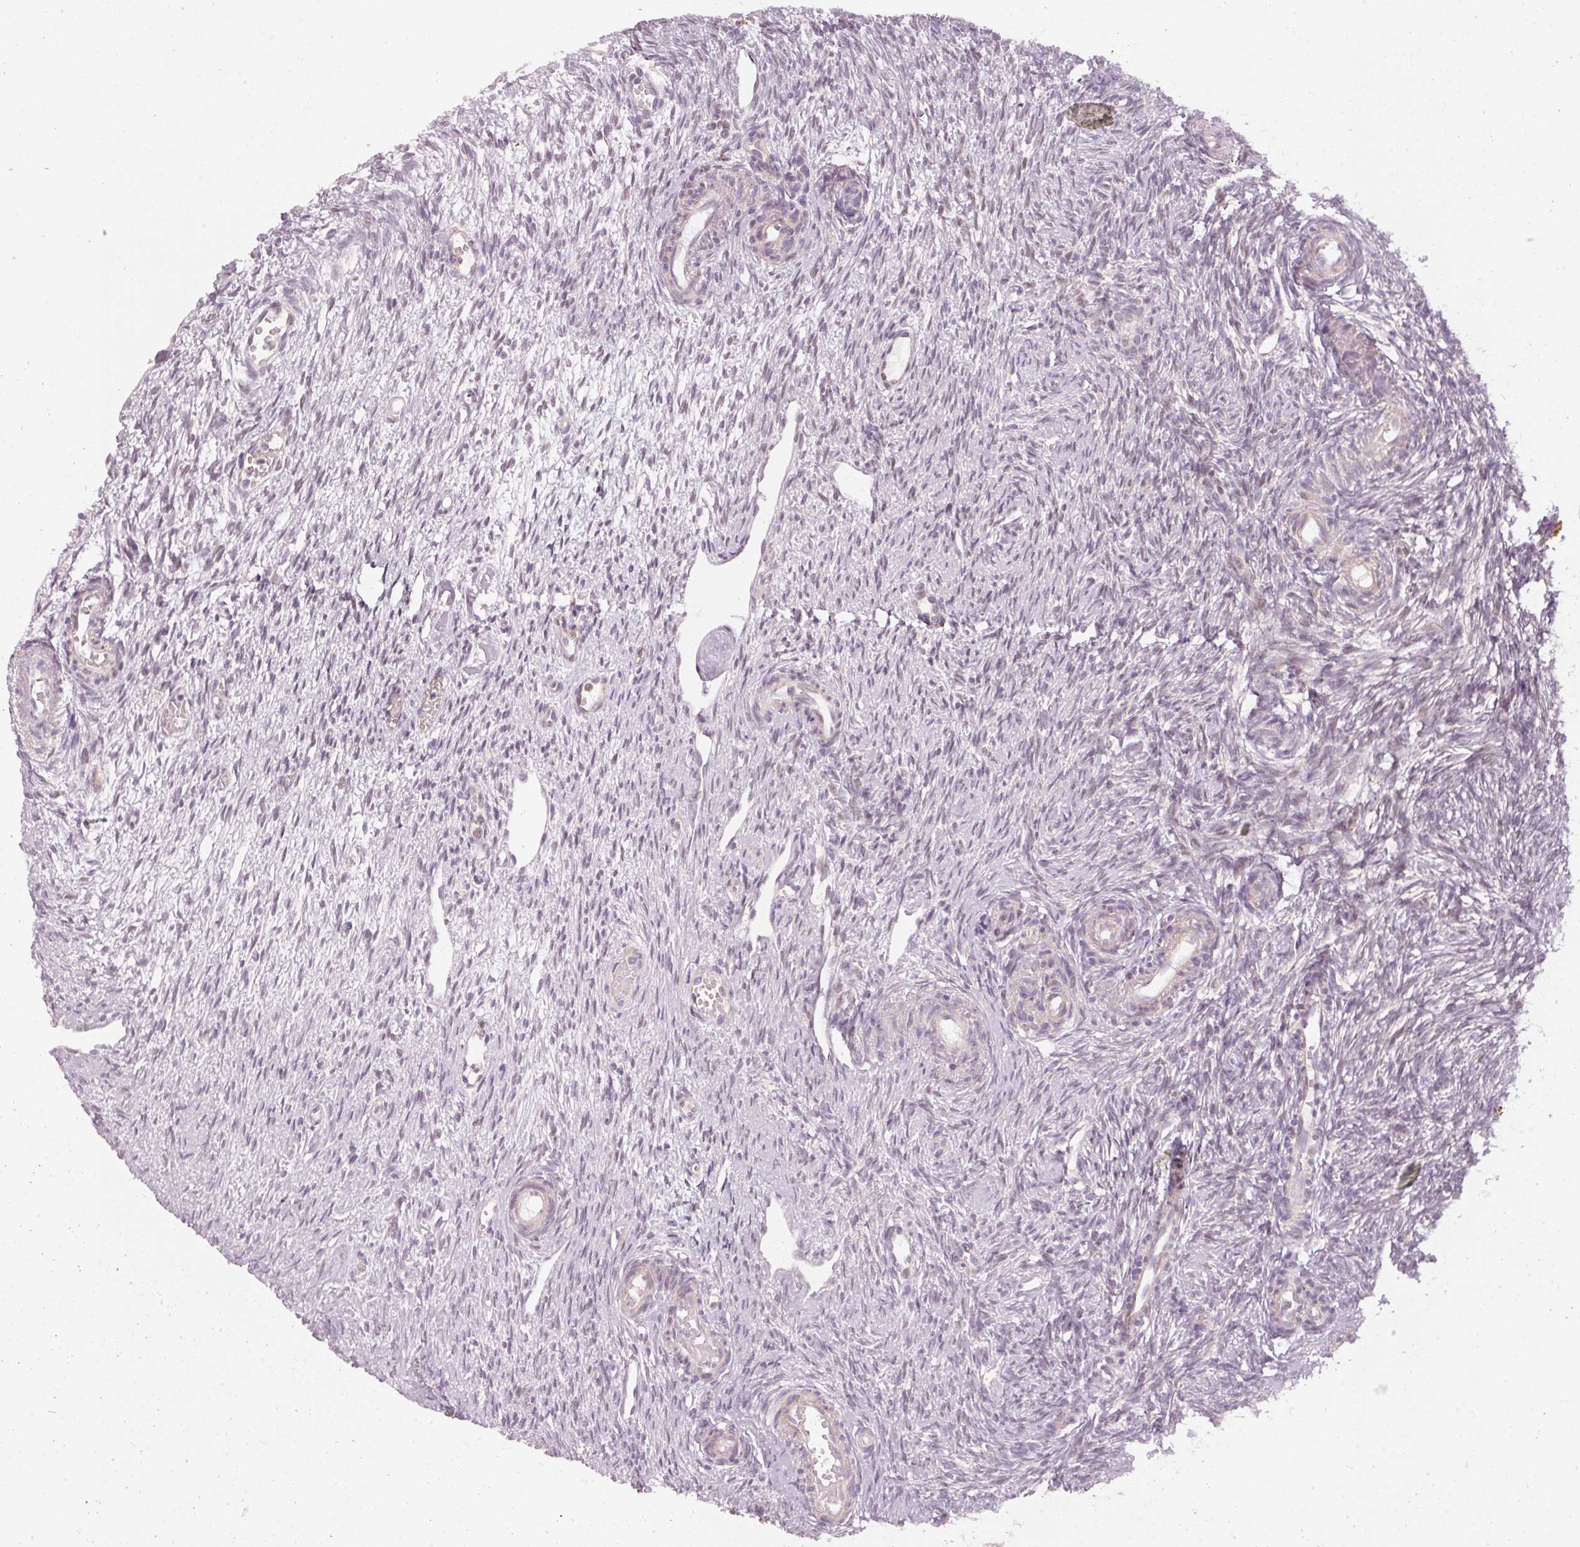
{"staining": {"intensity": "moderate", "quantity": ">75%", "location": "cytoplasmic/membranous"}, "tissue": "ovary", "cell_type": "Follicle cells", "image_type": "normal", "snomed": [{"axis": "morphology", "description": "Normal tissue, NOS"}, {"axis": "topography", "description": "Ovary"}], "caption": "IHC histopathology image of normal ovary: human ovary stained using immunohistochemistry exhibits medium levels of moderate protein expression localized specifically in the cytoplasmic/membranous of follicle cells, appearing as a cytoplasmic/membranous brown color.", "gene": "DAPP1", "patient": {"sex": "female", "age": 51}}